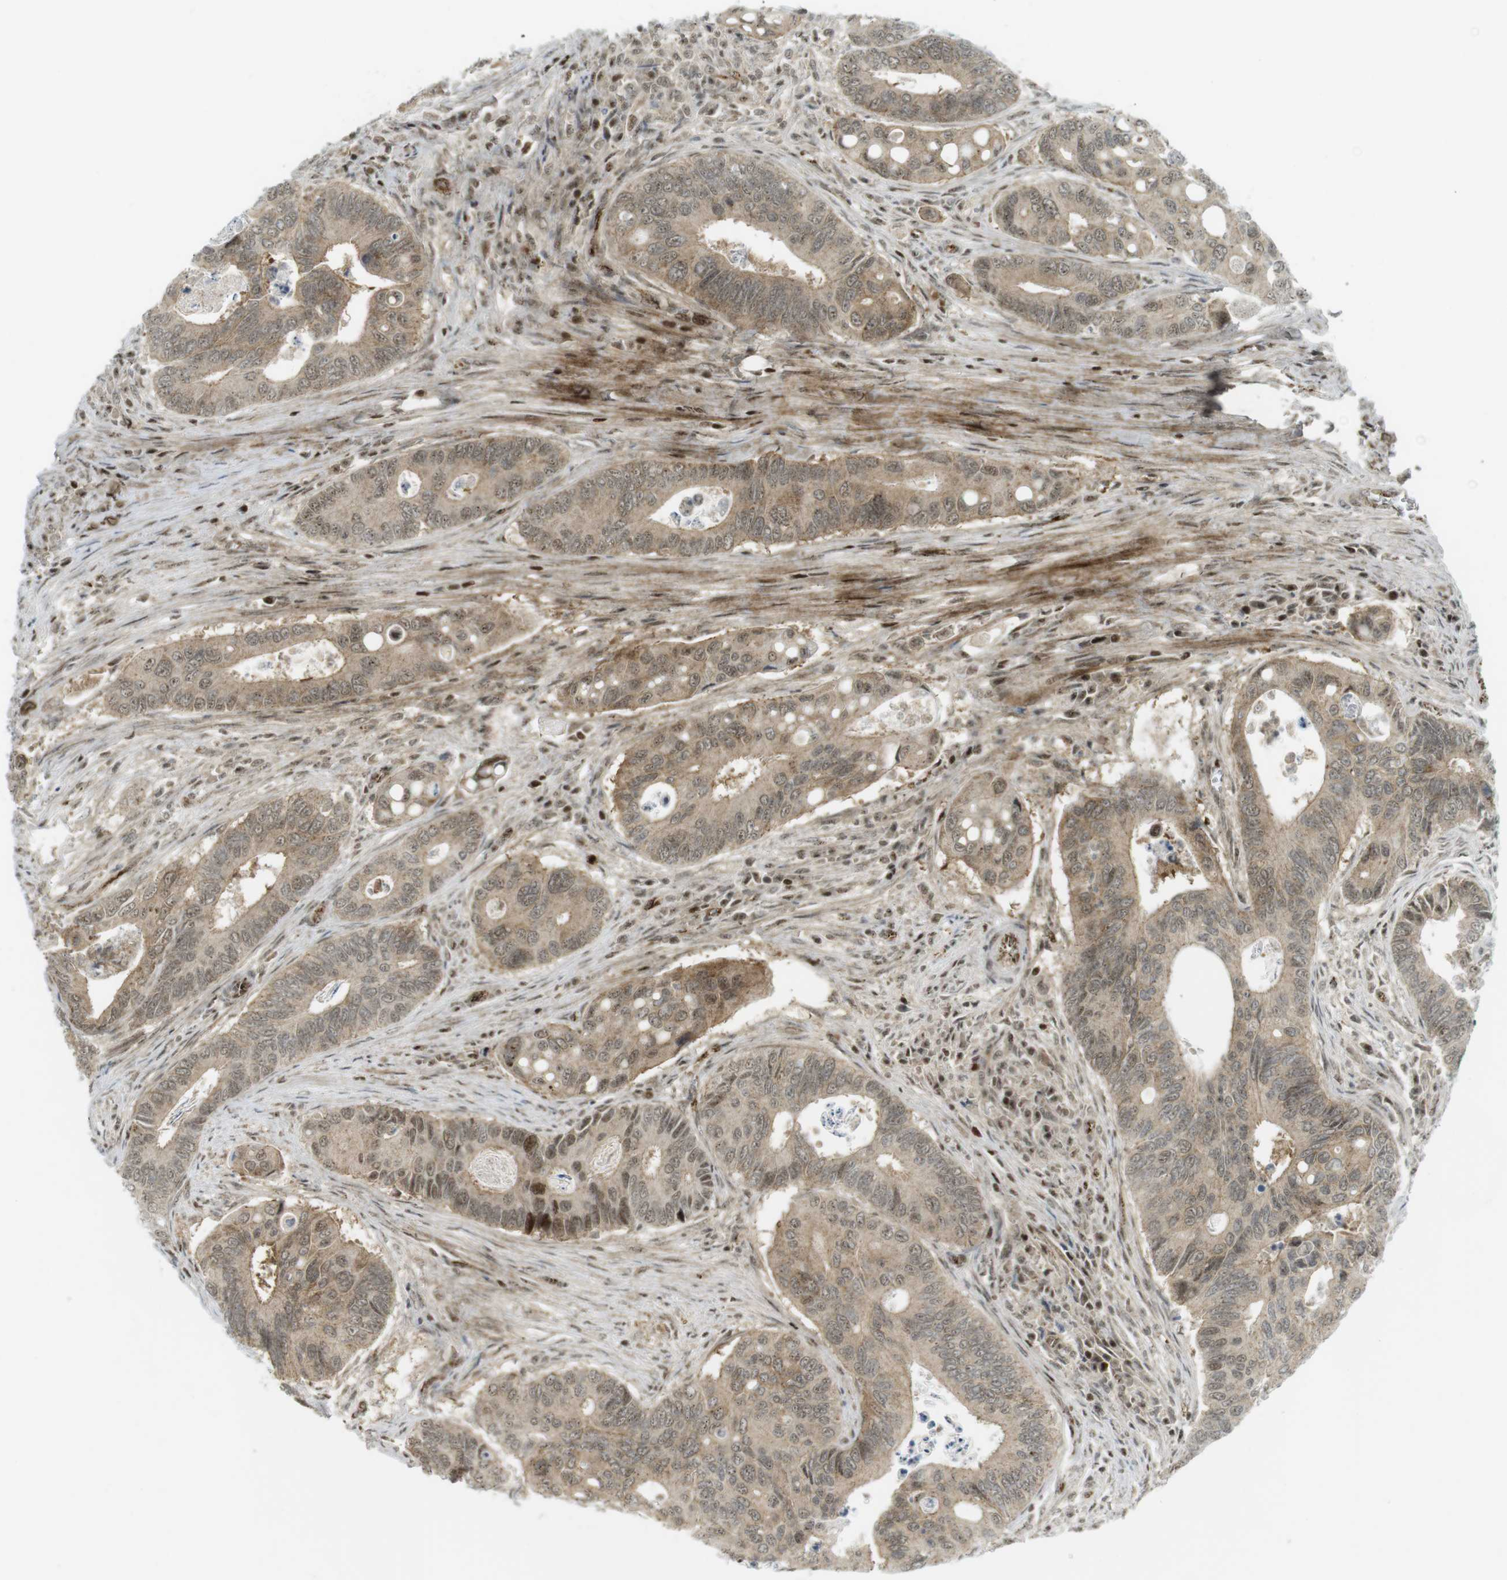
{"staining": {"intensity": "weak", "quantity": ">75%", "location": "cytoplasmic/membranous,nuclear"}, "tissue": "colorectal cancer", "cell_type": "Tumor cells", "image_type": "cancer", "snomed": [{"axis": "morphology", "description": "Inflammation, NOS"}, {"axis": "morphology", "description": "Adenocarcinoma, NOS"}, {"axis": "topography", "description": "Colon"}], "caption": "Weak cytoplasmic/membranous and nuclear positivity is identified in approximately >75% of tumor cells in colorectal adenocarcinoma.", "gene": "PPP1R13B", "patient": {"sex": "male", "age": 72}}